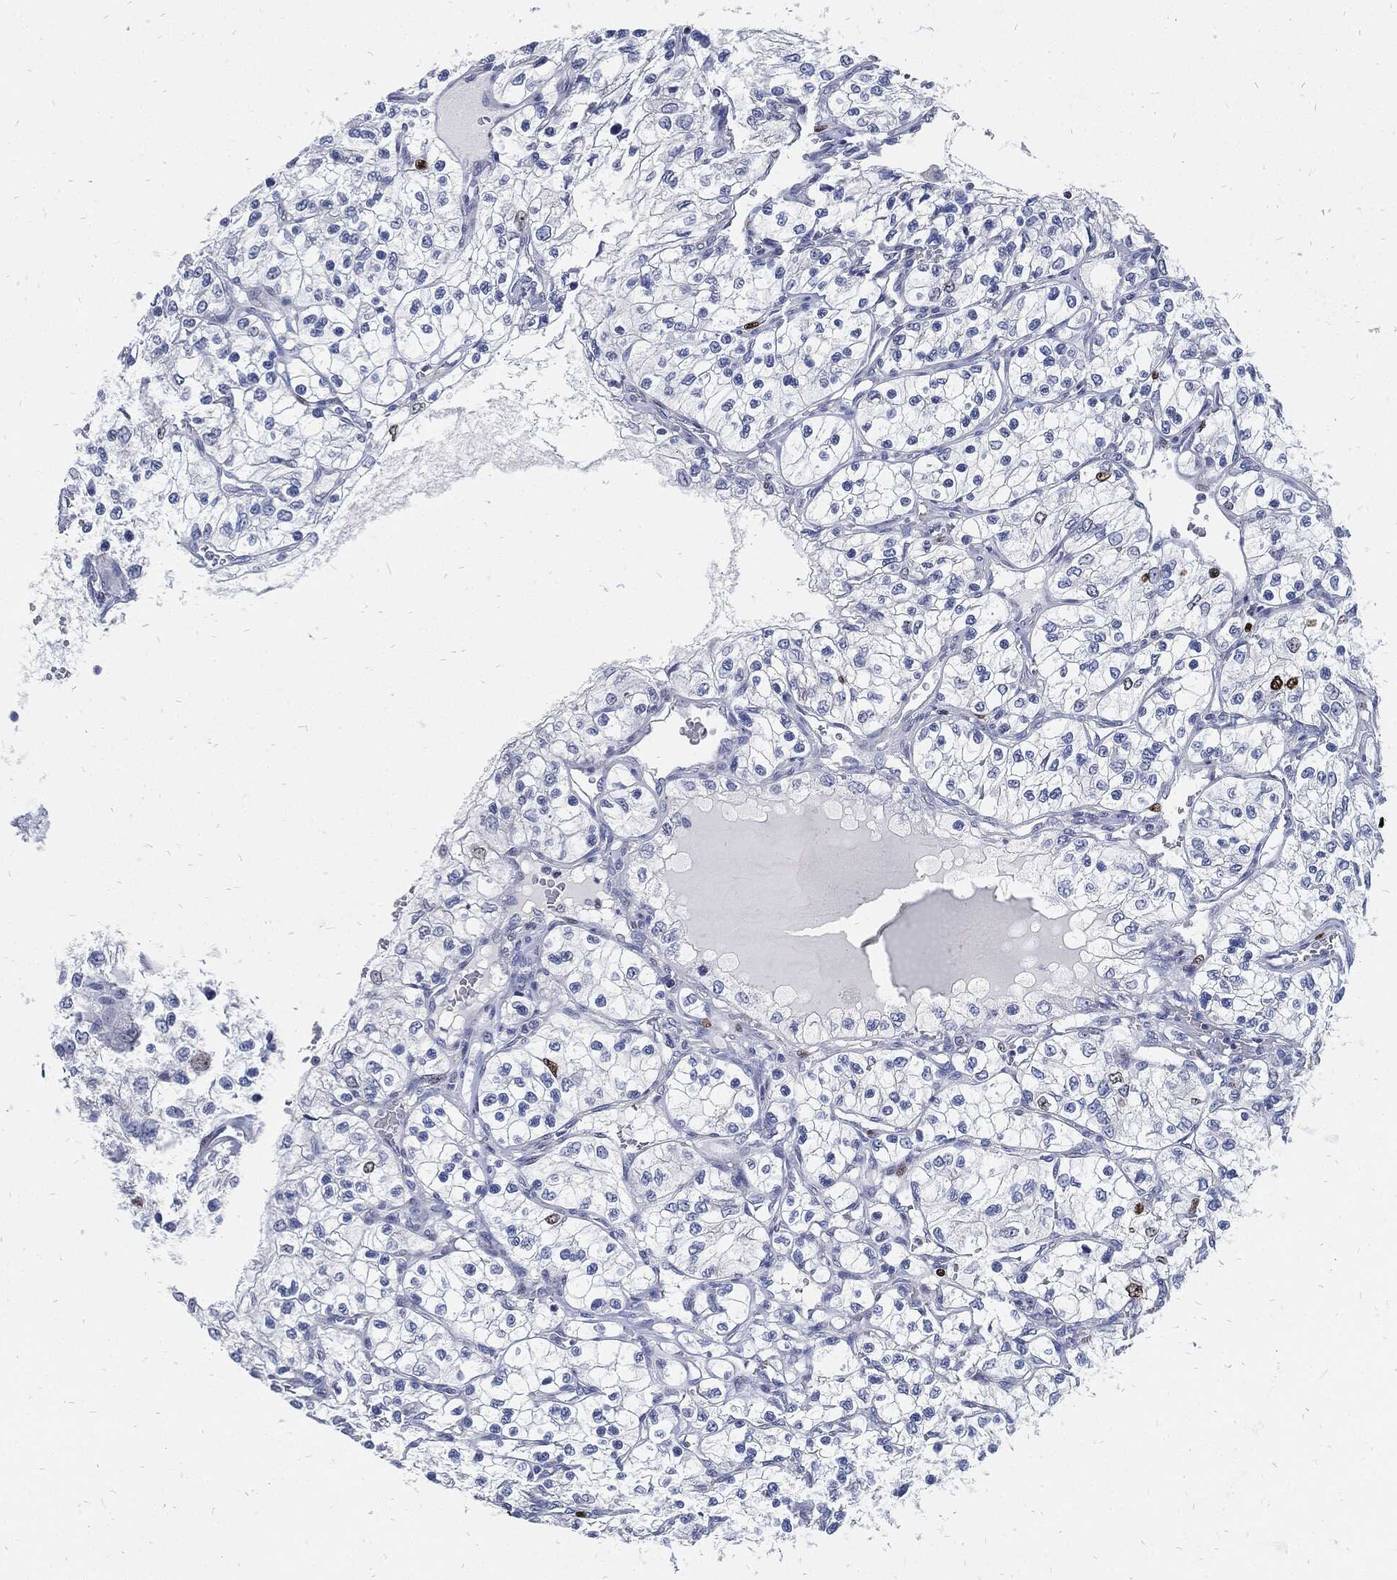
{"staining": {"intensity": "strong", "quantity": "<25%", "location": "nuclear"}, "tissue": "renal cancer", "cell_type": "Tumor cells", "image_type": "cancer", "snomed": [{"axis": "morphology", "description": "Adenocarcinoma, NOS"}, {"axis": "topography", "description": "Kidney"}], "caption": "Immunohistochemistry (DAB) staining of human renal cancer reveals strong nuclear protein staining in approximately <25% of tumor cells. (DAB IHC with brightfield microscopy, high magnification).", "gene": "MKI67", "patient": {"sex": "female", "age": 69}}